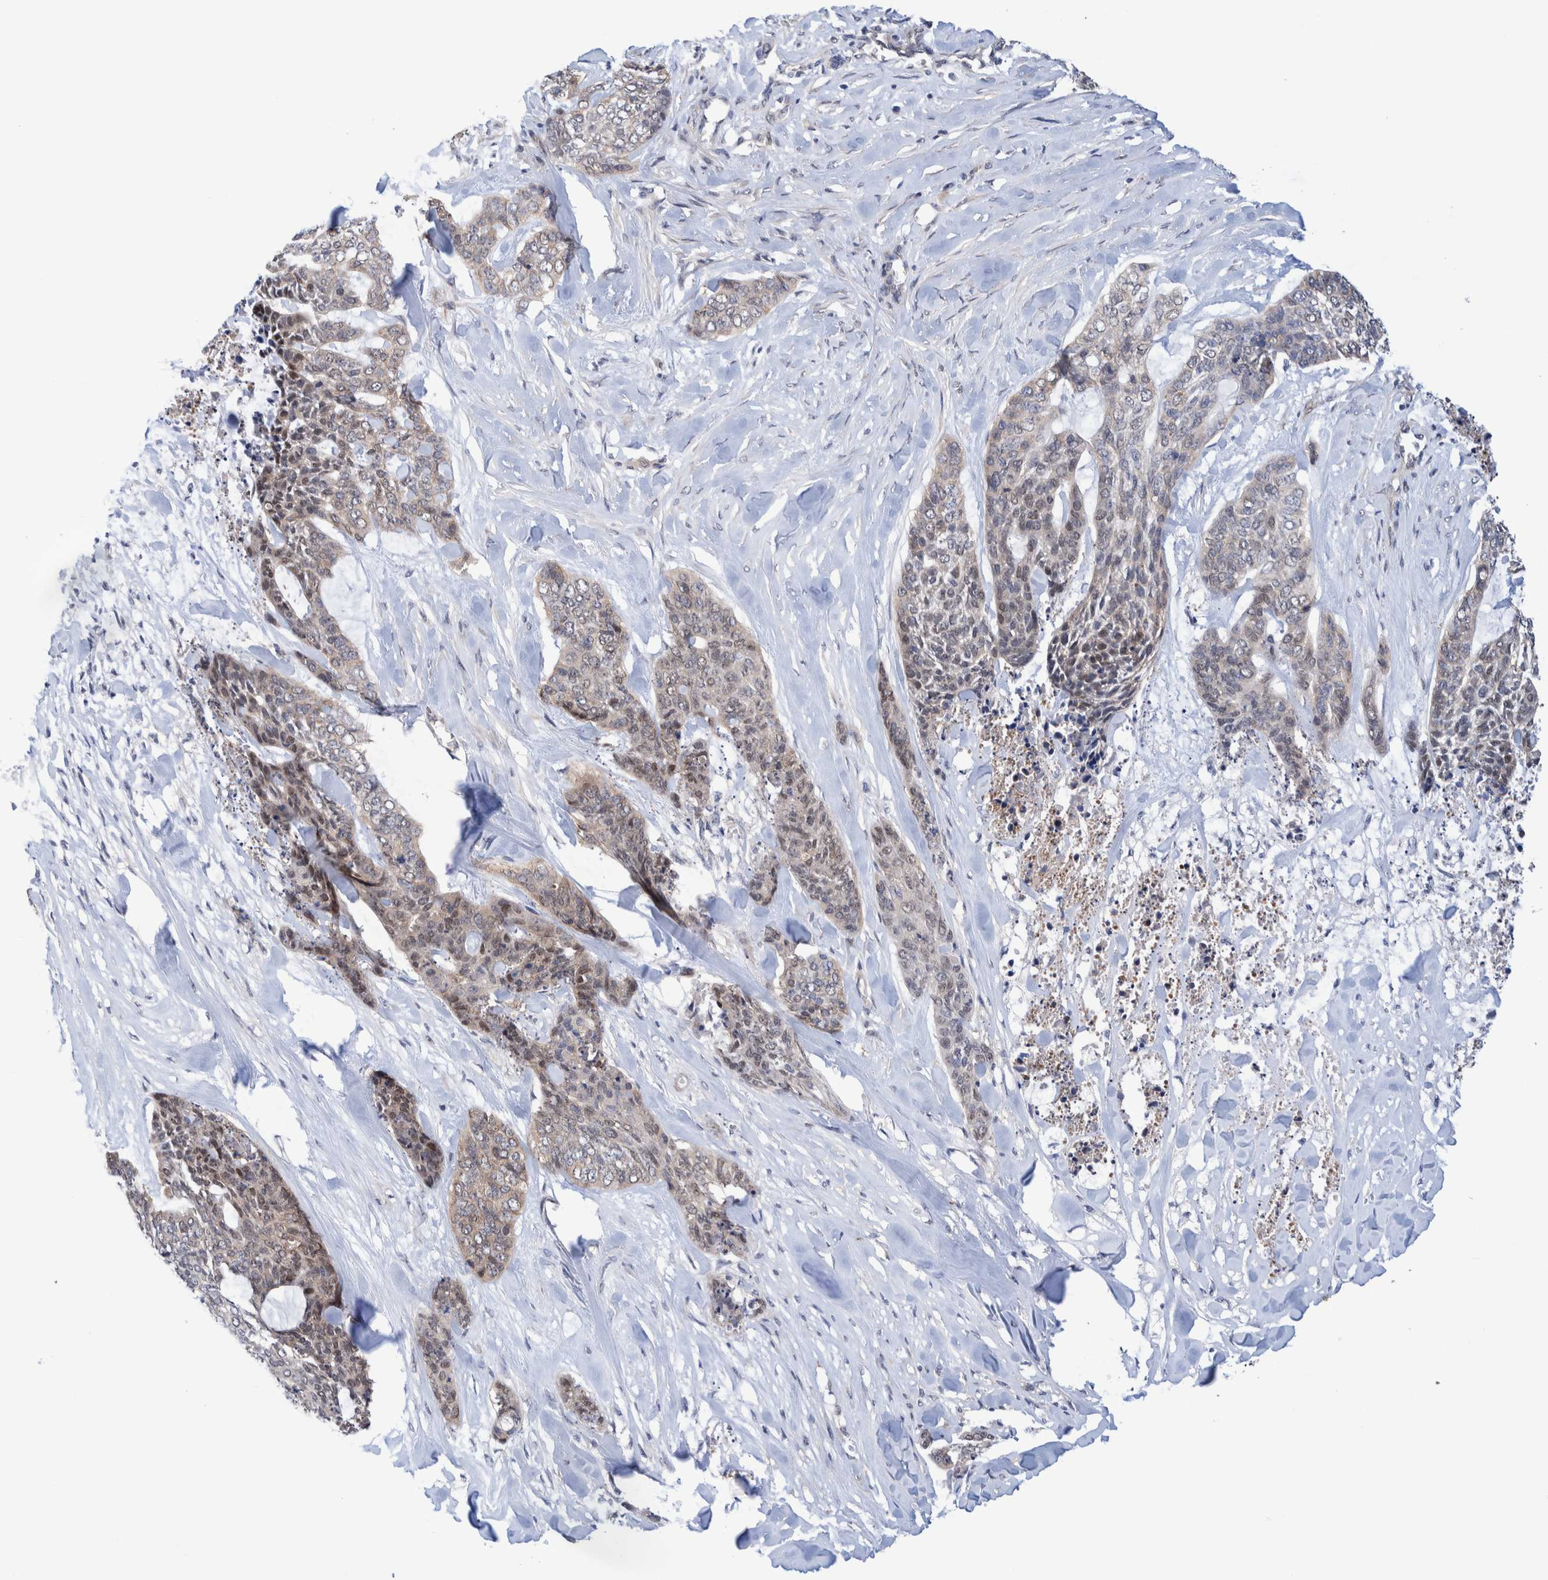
{"staining": {"intensity": "weak", "quantity": "<25%", "location": "cytoplasmic/membranous,nuclear"}, "tissue": "skin cancer", "cell_type": "Tumor cells", "image_type": "cancer", "snomed": [{"axis": "morphology", "description": "Basal cell carcinoma"}, {"axis": "topography", "description": "Skin"}], "caption": "The histopathology image reveals no significant staining in tumor cells of skin basal cell carcinoma.", "gene": "PFAS", "patient": {"sex": "female", "age": 64}}